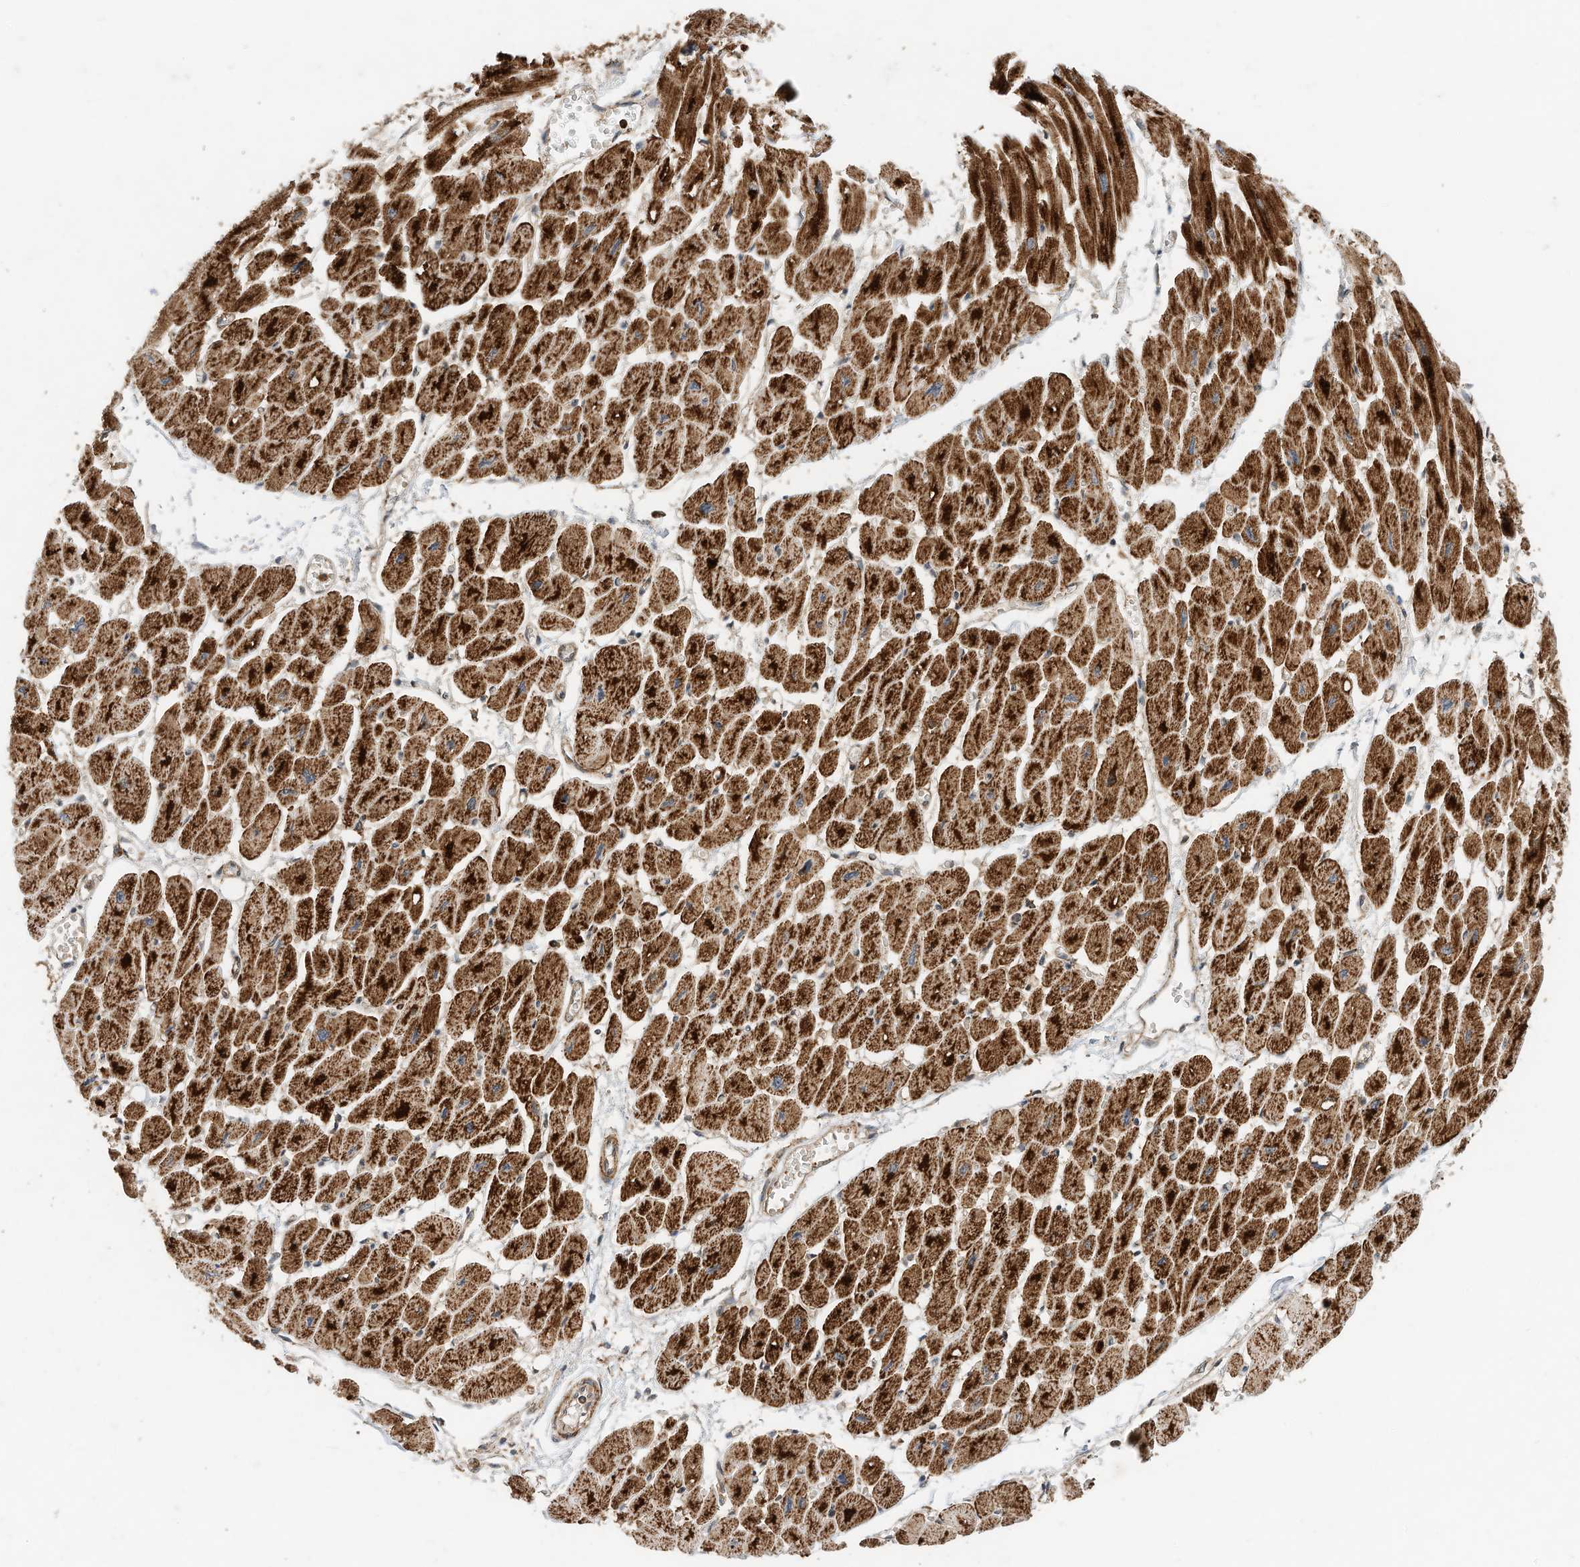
{"staining": {"intensity": "strong", "quantity": ">75%", "location": "cytoplasmic/membranous"}, "tissue": "heart muscle", "cell_type": "Cardiomyocytes", "image_type": "normal", "snomed": [{"axis": "morphology", "description": "Normal tissue, NOS"}, {"axis": "topography", "description": "Heart"}], "caption": "This micrograph demonstrates immunohistochemistry (IHC) staining of normal heart muscle, with high strong cytoplasmic/membranous positivity in about >75% of cardiomyocytes.", "gene": "CPAMD8", "patient": {"sex": "female", "age": 54}}